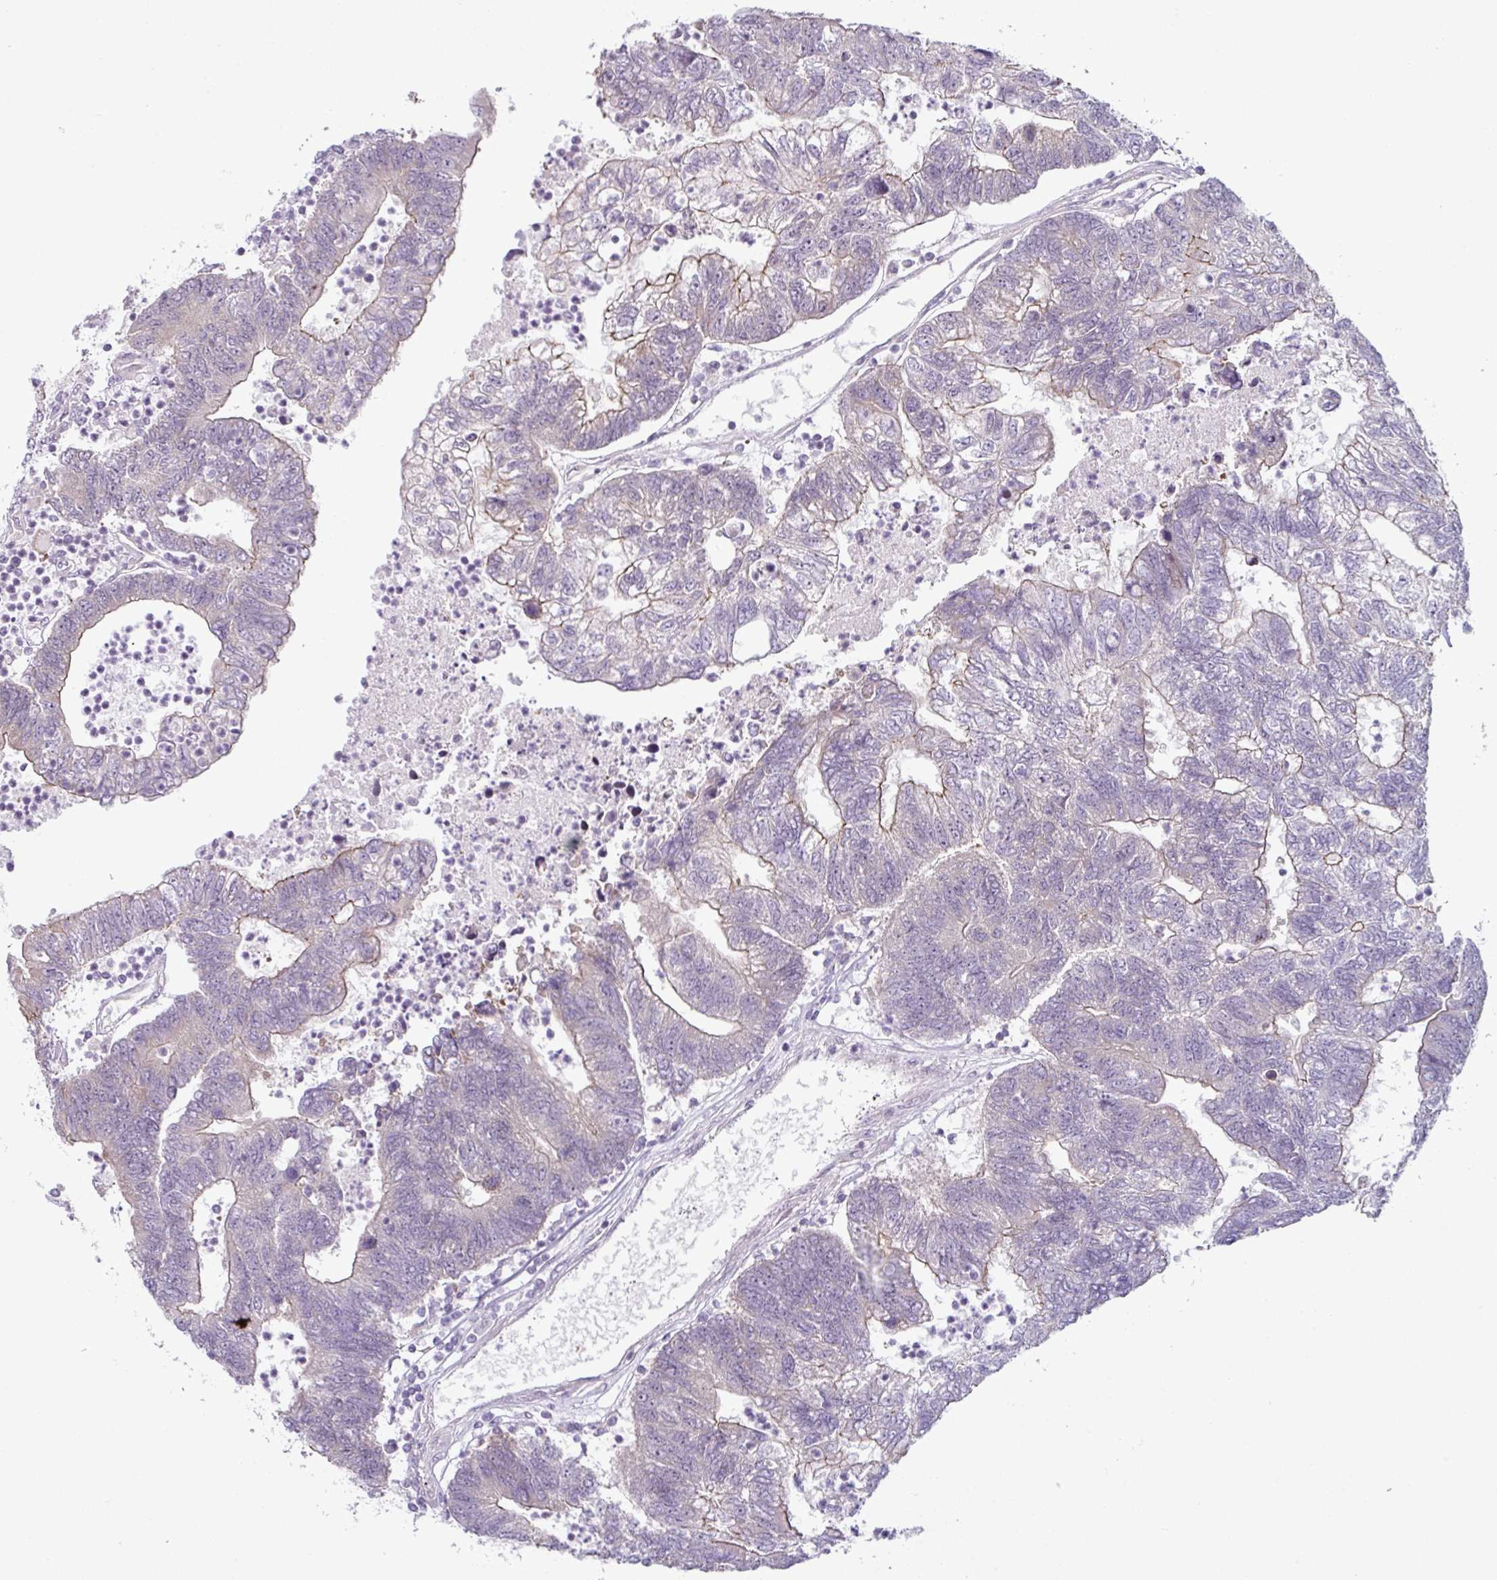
{"staining": {"intensity": "moderate", "quantity": "<25%", "location": "cytoplasmic/membranous"}, "tissue": "colorectal cancer", "cell_type": "Tumor cells", "image_type": "cancer", "snomed": [{"axis": "morphology", "description": "Adenocarcinoma, NOS"}, {"axis": "topography", "description": "Colon"}], "caption": "Immunohistochemical staining of human colorectal cancer (adenocarcinoma) displays moderate cytoplasmic/membranous protein staining in about <25% of tumor cells. (DAB (3,3'-diaminobenzidine) IHC, brown staining for protein, blue staining for nuclei).", "gene": "OR52D1", "patient": {"sex": "female", "age": 48}}